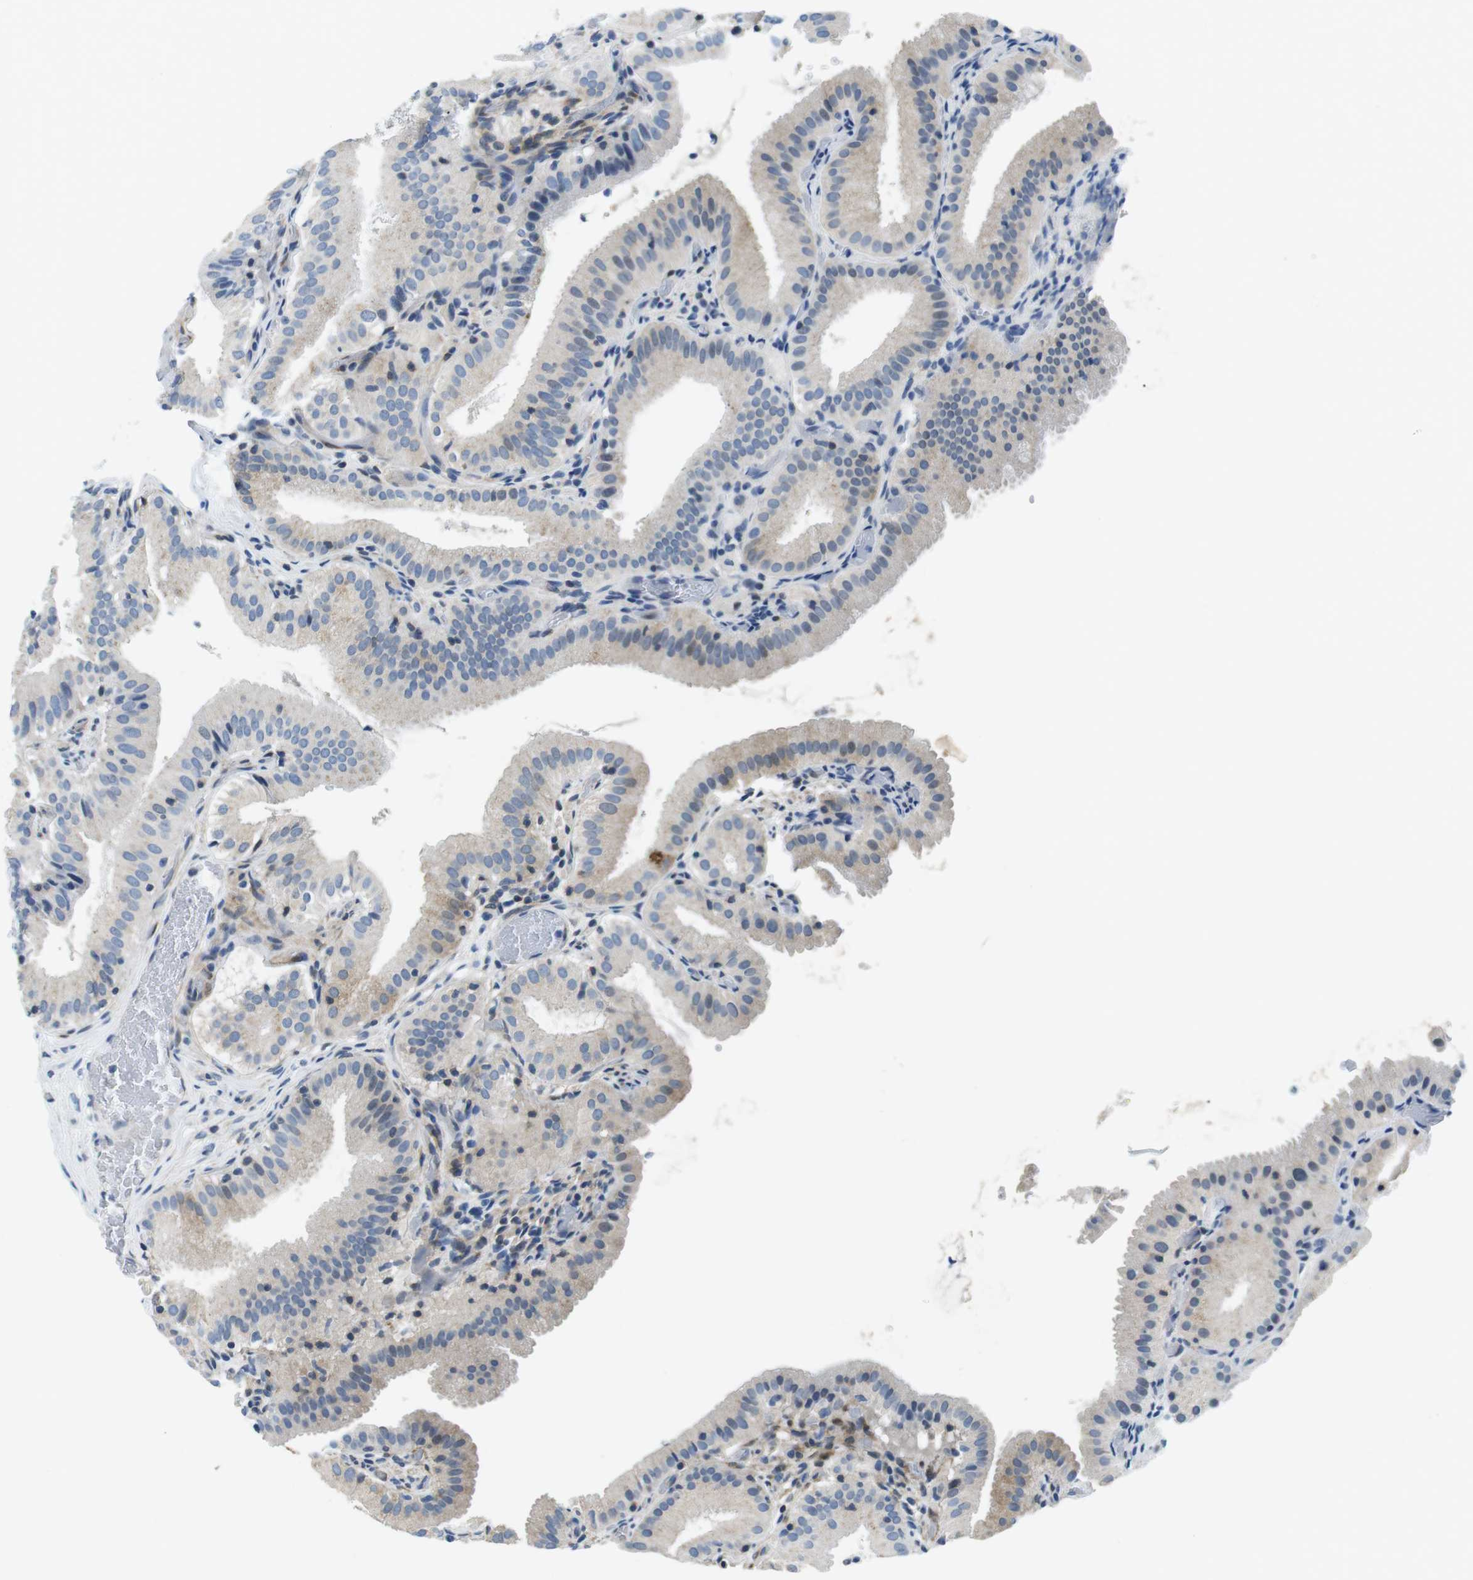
{"staining": {"intensity": "weak", "quantity": "<25%", "location": "cytoplasmic/membranous"}, "tissue": "gallbladder", "cell_type": "Glandular cells", "image_type": "normal", "snomed": [{"axis": "morphology", "description": "Normal tissue, NOS"}, {"axis": "topography", "description": "Gallbladder"}], "caption": "DAB (3,3'-diaminobenzidine) immunohistochemical staining of benign gallbladder reveals no significant expression in glandular cells.", "gene": "PHLDA1", "patient": {"sex": "male", "age": 54}}